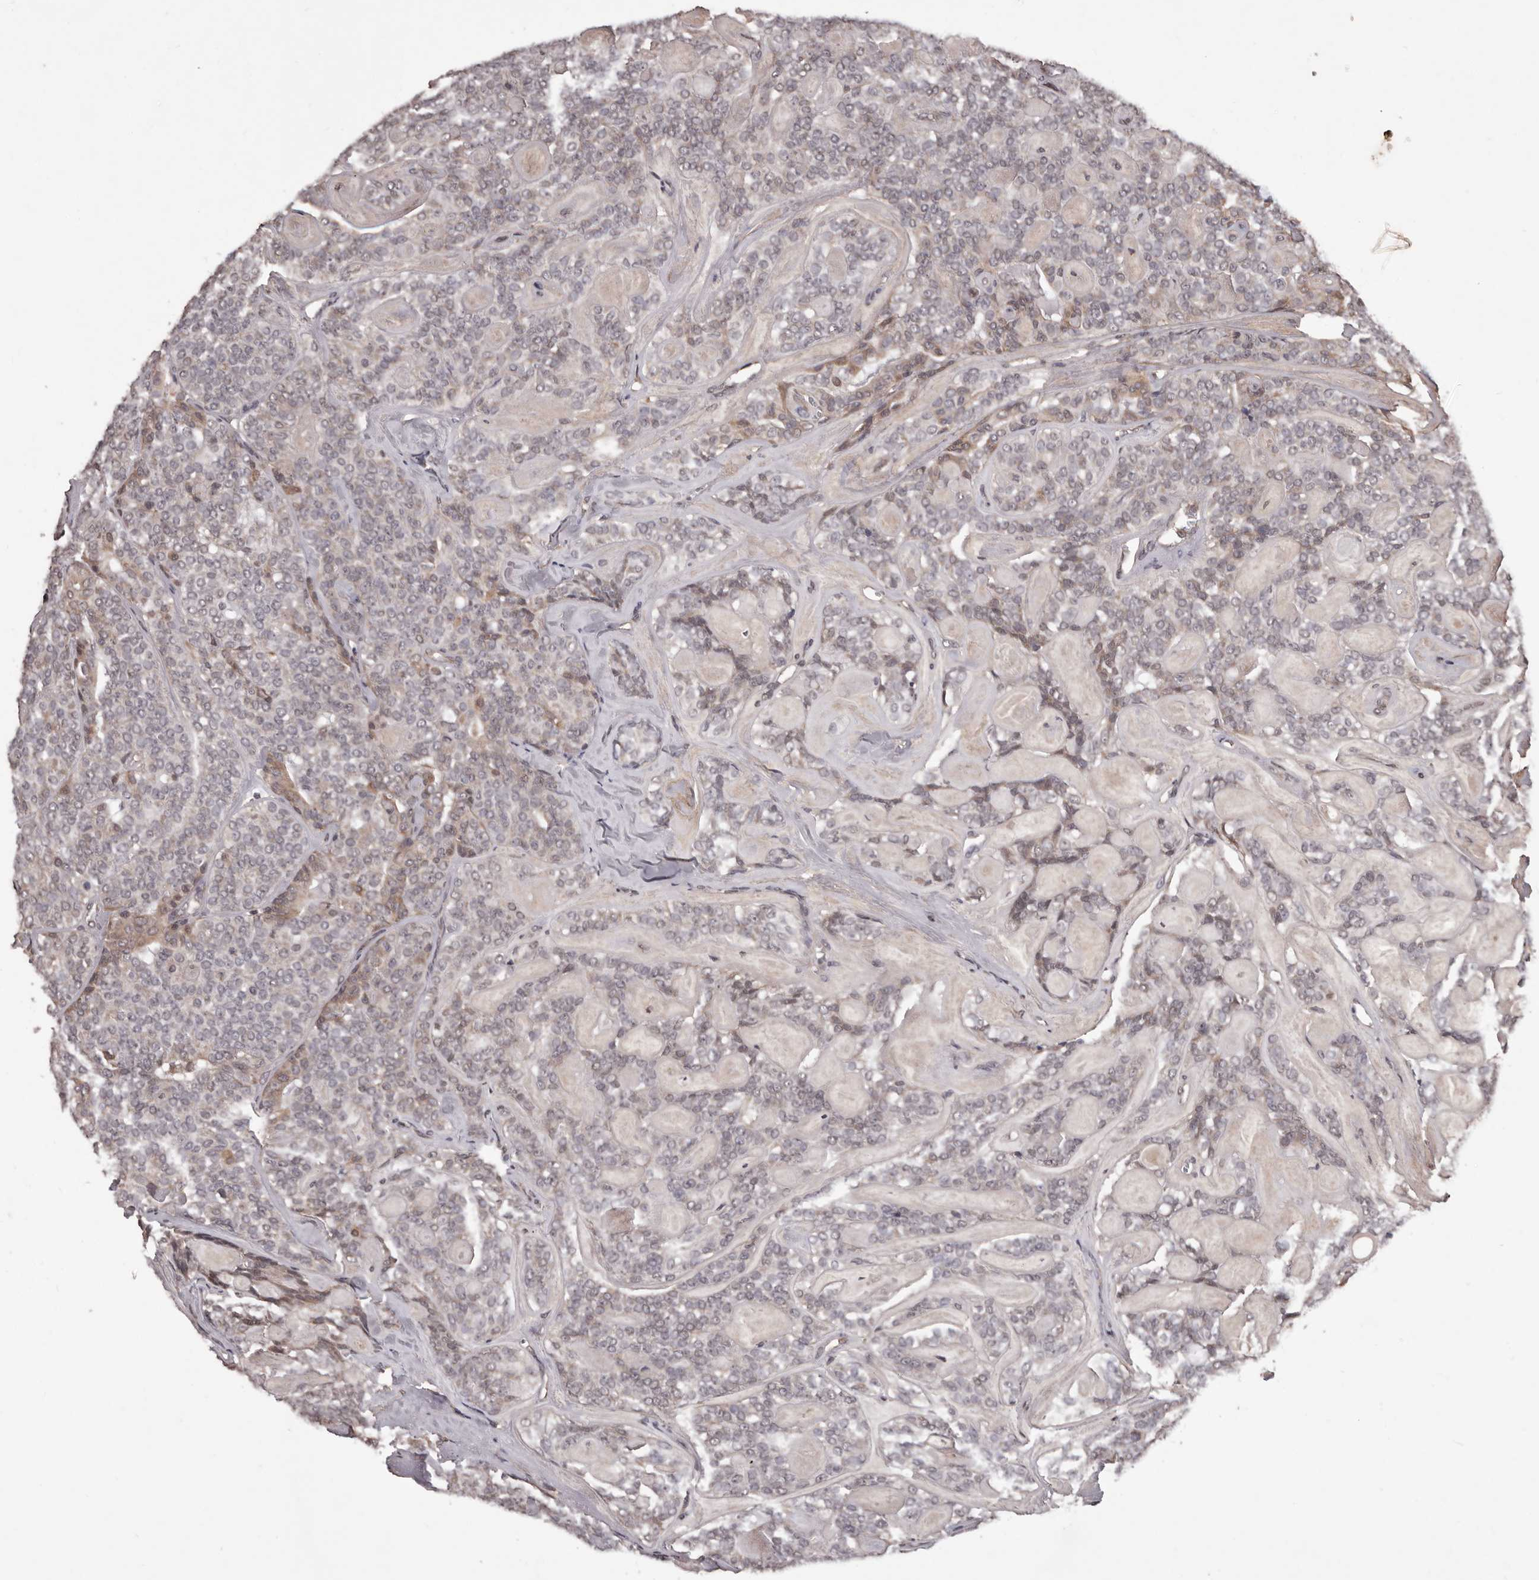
{"staining": {"intensity": "weak", "quantity": "<25%", "location": "cytoplasmic/membranous"}, "tissue": "head and neck cancer", "cell_type": "Tumor cells", "image_type": "cancer", "snomed": [{"axis": "morphology", "description": "Adenocarcinoma, NOS"}, {"axis": "topography", "description": "Head-Neck"}], "caption": "Photomicrograph shows no significant protein staining in tumor cells of head and neck cancer (adenocarcinoma).", "gene": "CELF3", "patient": {"sex": "male", "age": 66}}